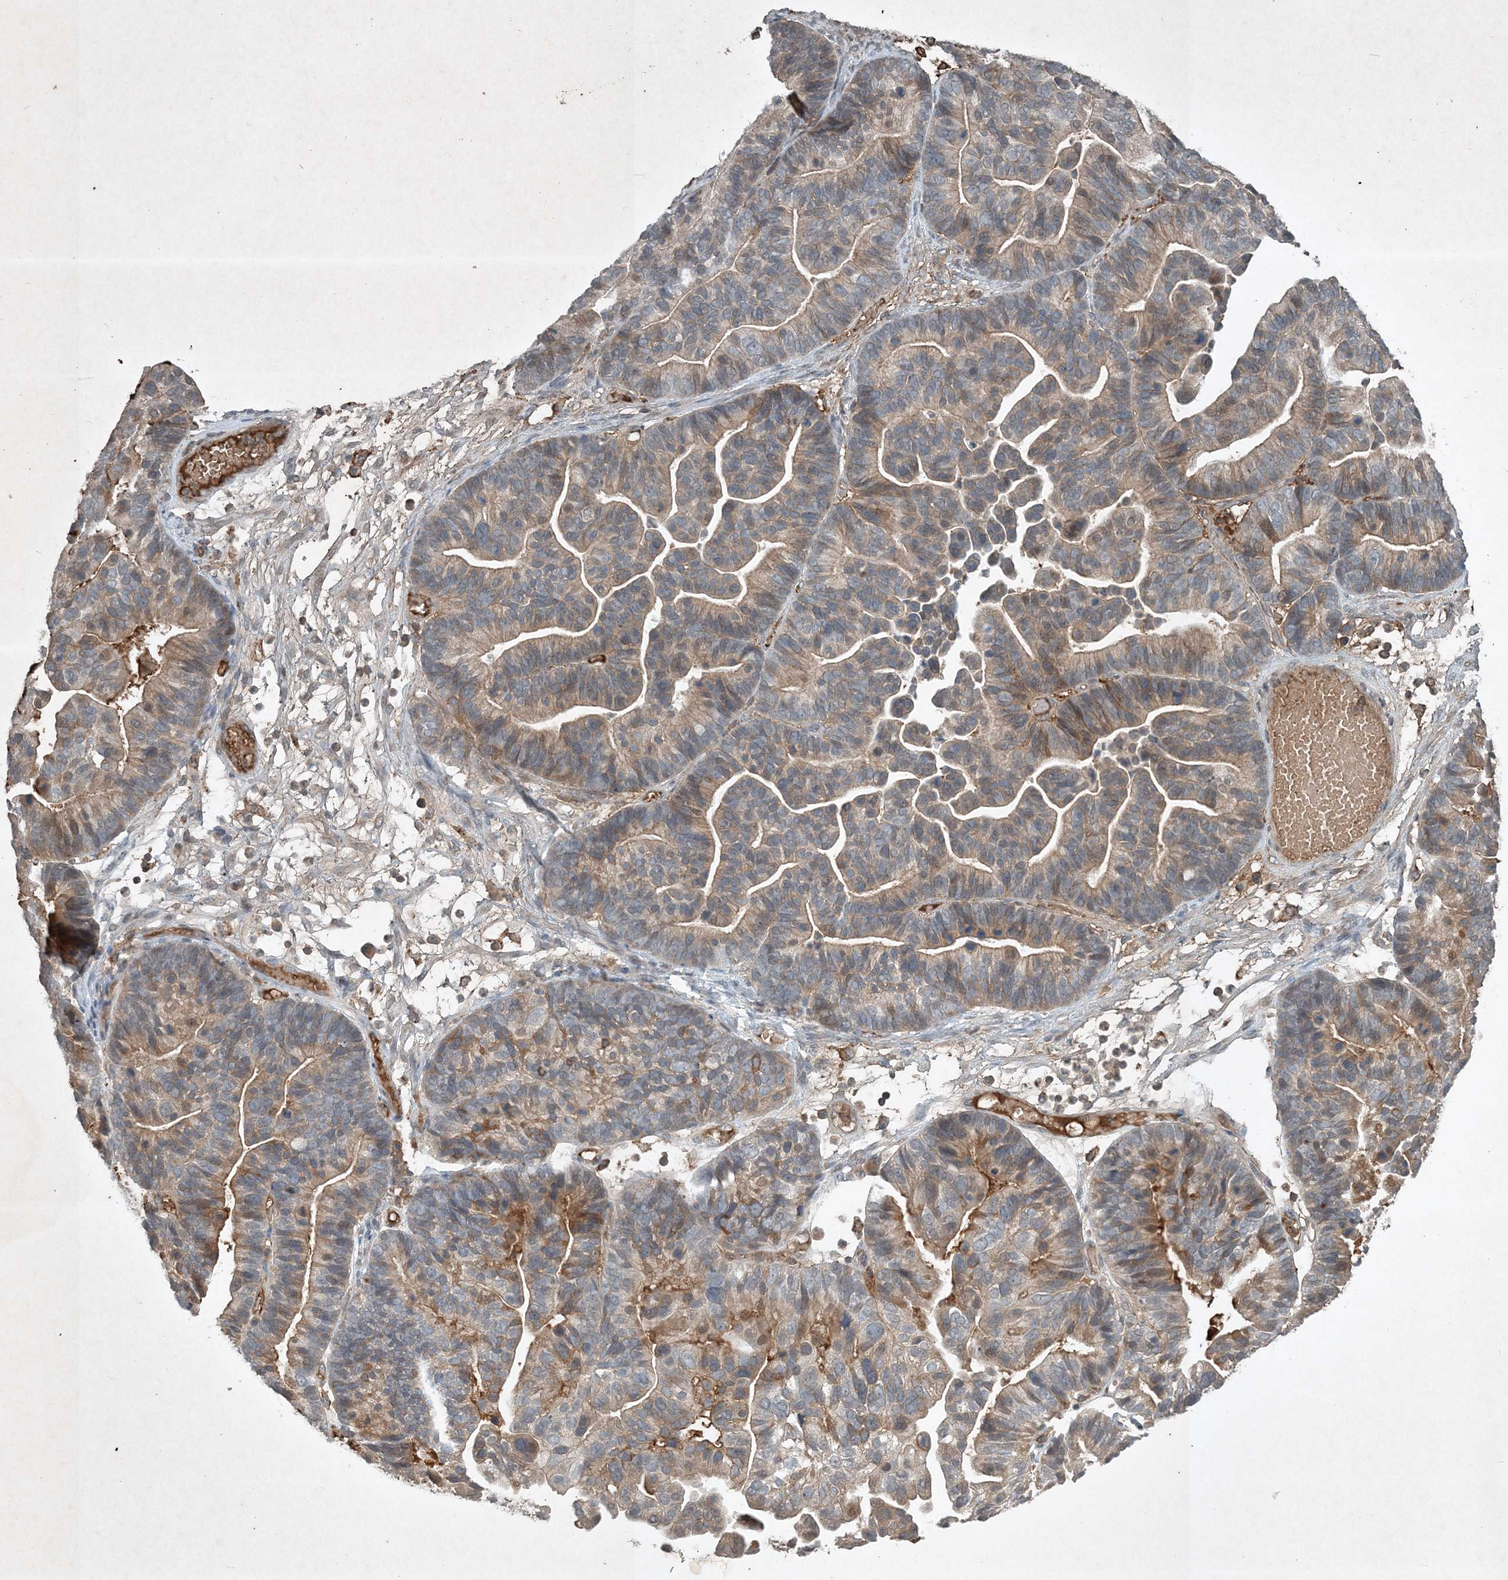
{"staining": {"intensity": "moderate", "quantity": "25%-75%", "location": "cytoplasmic/membranous"}, "tissue": "ovarian cancer", "cell_type": "Tumor cells", "image_type": "cancer", "snomed": [{"axis": "morphology", "description": "Cystadenocarcinoma, serous, NOS"}, {"axis": "topography", "description": "Ovary"}], "caption": "A micrograph showing moderate cytoplasmic/membranous staining in about 25%-75% of tumor cells in ovarian serous cystadenocarcinoma, as visualized by brown immunohistochemical staining.", "gene": "TNFAIP6", "patient": {"sex": "female", "age": 56}}